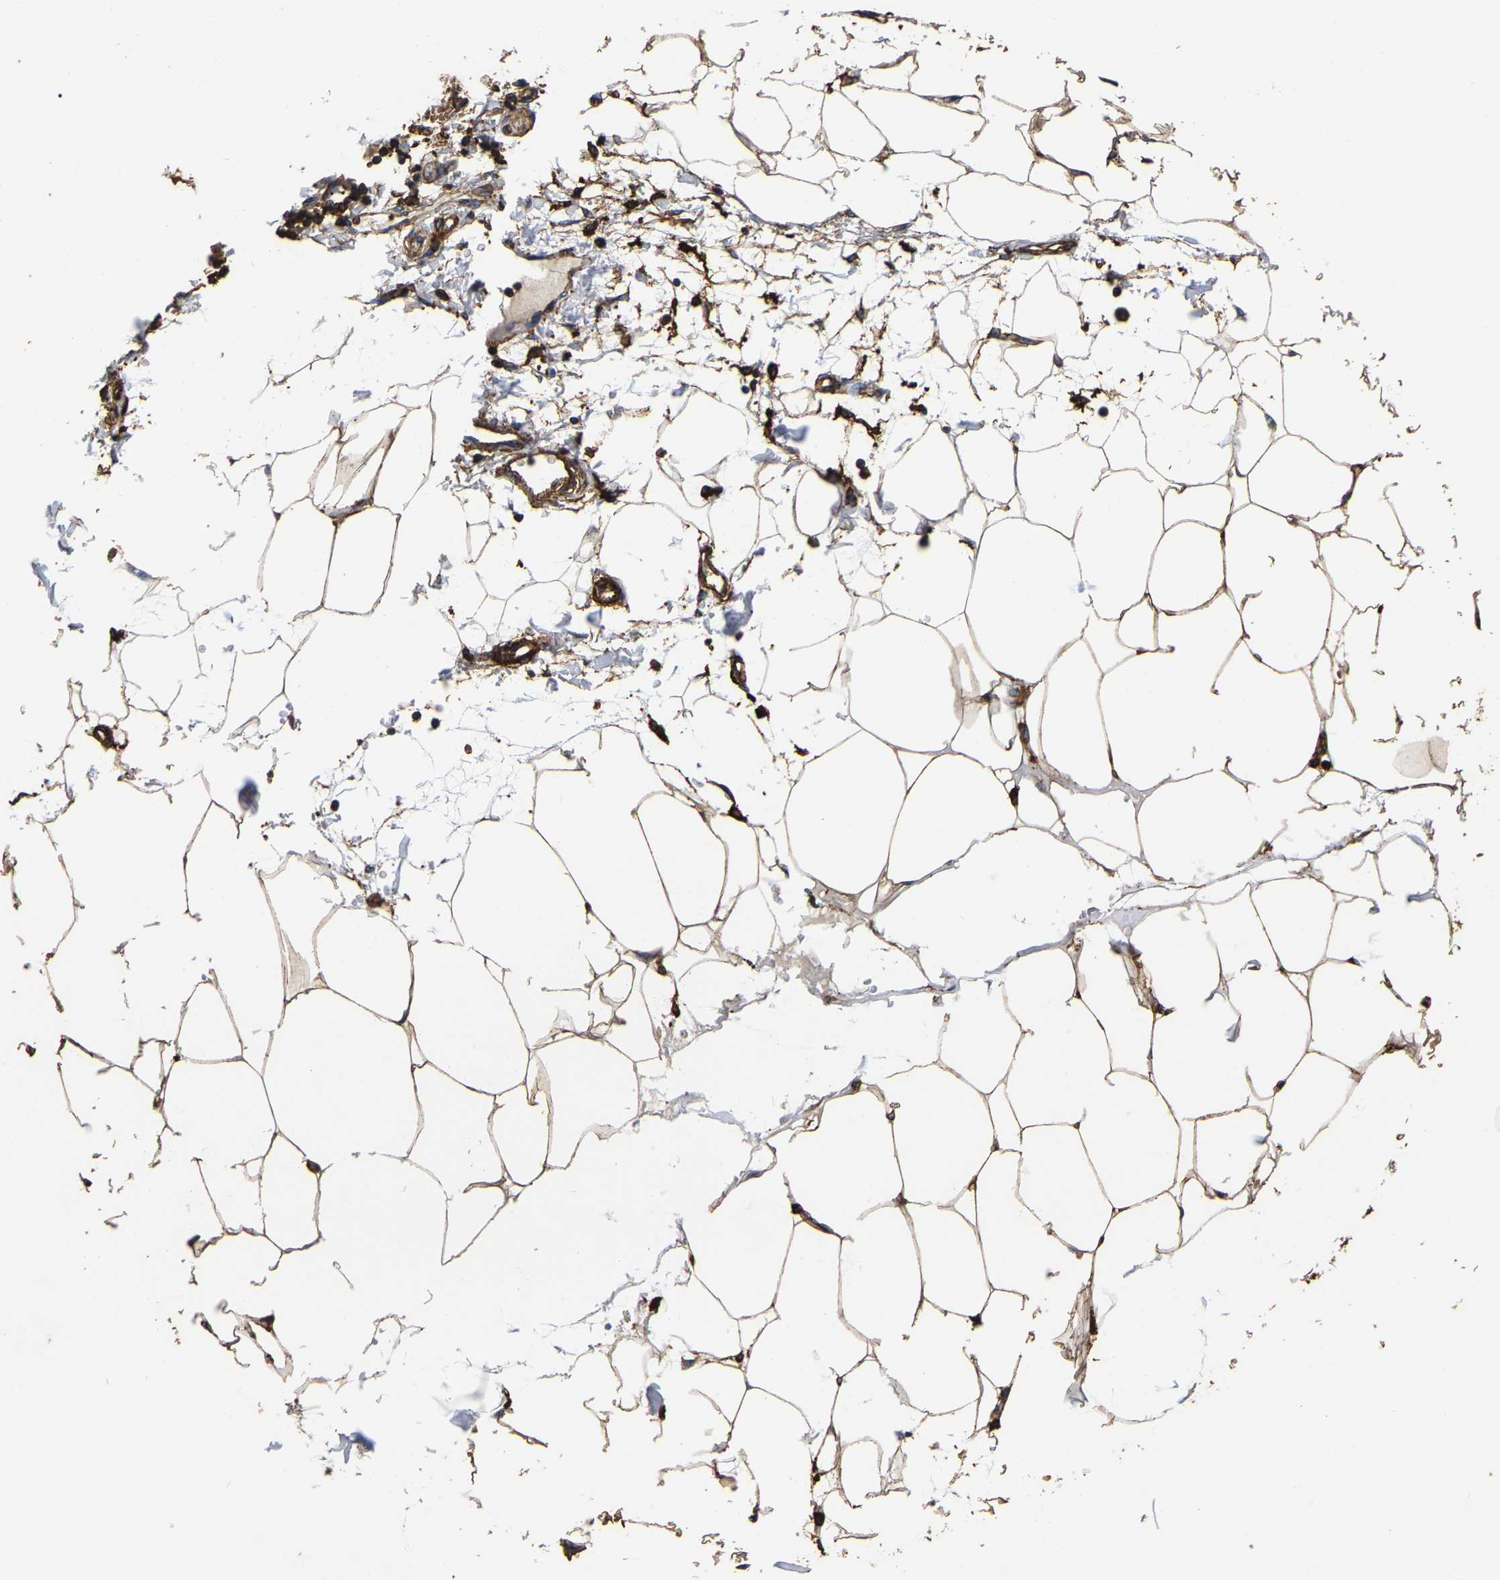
{"staining": {"intensity": "moderate", "quantity": ">75%", "location": "cytoplasmic/membranous"}, "tissue": "adipose tissue", "cell_type": "Adipocytes", "image_type": "normal", "snomed": [{"axis": "morphology", "description": "Normal tissue, NOS"}, {"axis": "morphology", "description": "Adenocarcinoma, NOS"}, {"axis": "topography", "description": "Colon"}, {"axis": "topography", "description": "Peripheral nerve tissue"}], "caption": "This histopathology image displays immunohistochemistry staining of unremarkable human adipose tissue, with medium moderate cytoplasmic/membranous expression in approximately >75% of adipocytes.", "gene": "ARMT1", "patient": {"sex": "male", "age": 14}}